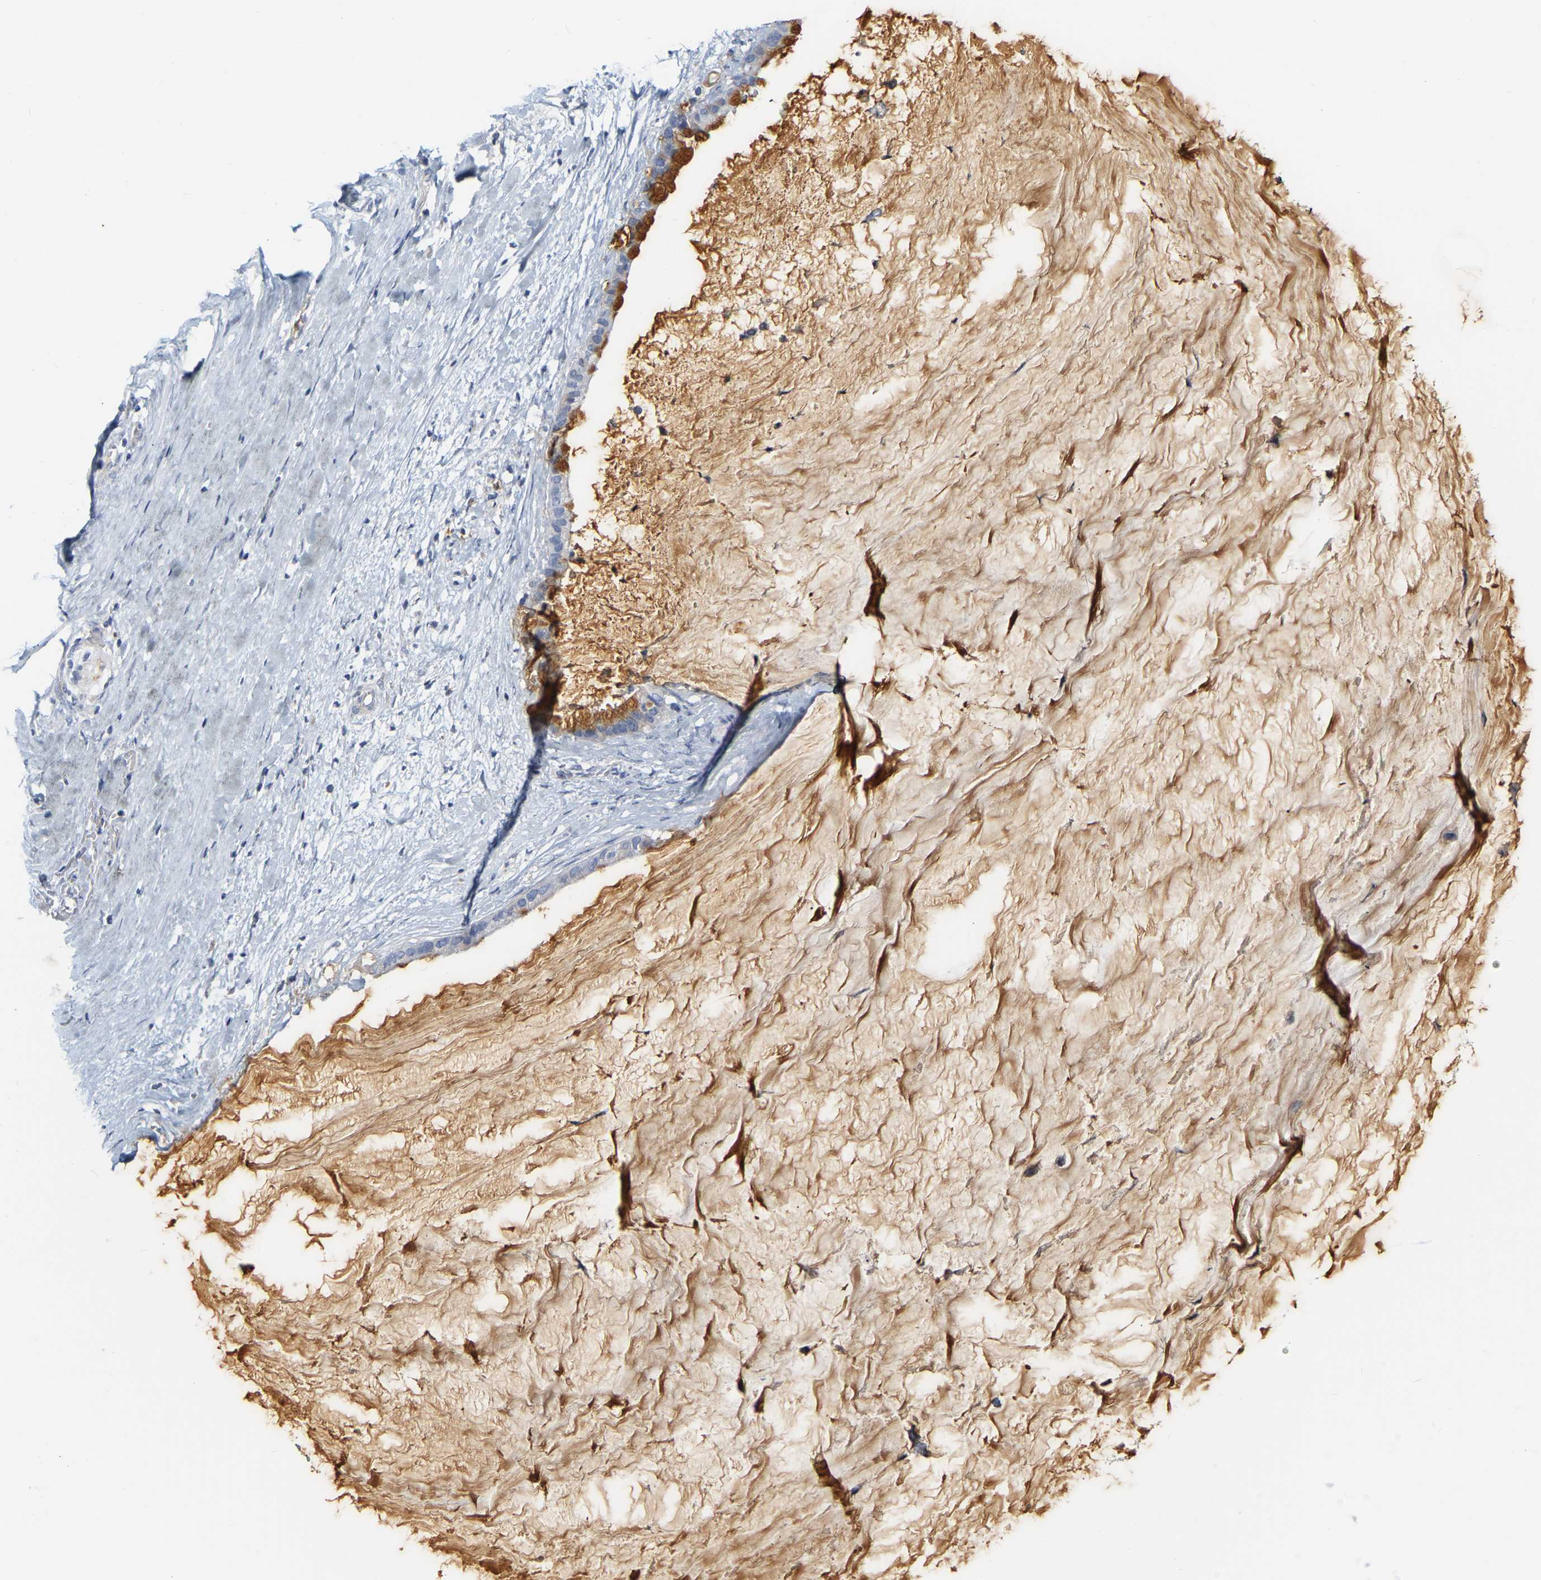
{"staining": {"intensity": "strong", "quantity": "<25%", "location": "cytoplasmic/membranous"}, "tissue": "pancreatic cancer", "cell_type": "Tumor cells", "image_type": "cancer", "snomed": [{"axis": "morphology", "description": "Adenocarcinoma, NOS"}, {"axis": "topography", "description": "Pancreas"}], "caption": "DAB immunohistochemical staining of pancreatic cancer demonstrates strong cytoplasmic/membranous protein expression in about <25% of tumor cells.", "gene": "GNAS", "patient": {"sex": "male", "age": 41}}